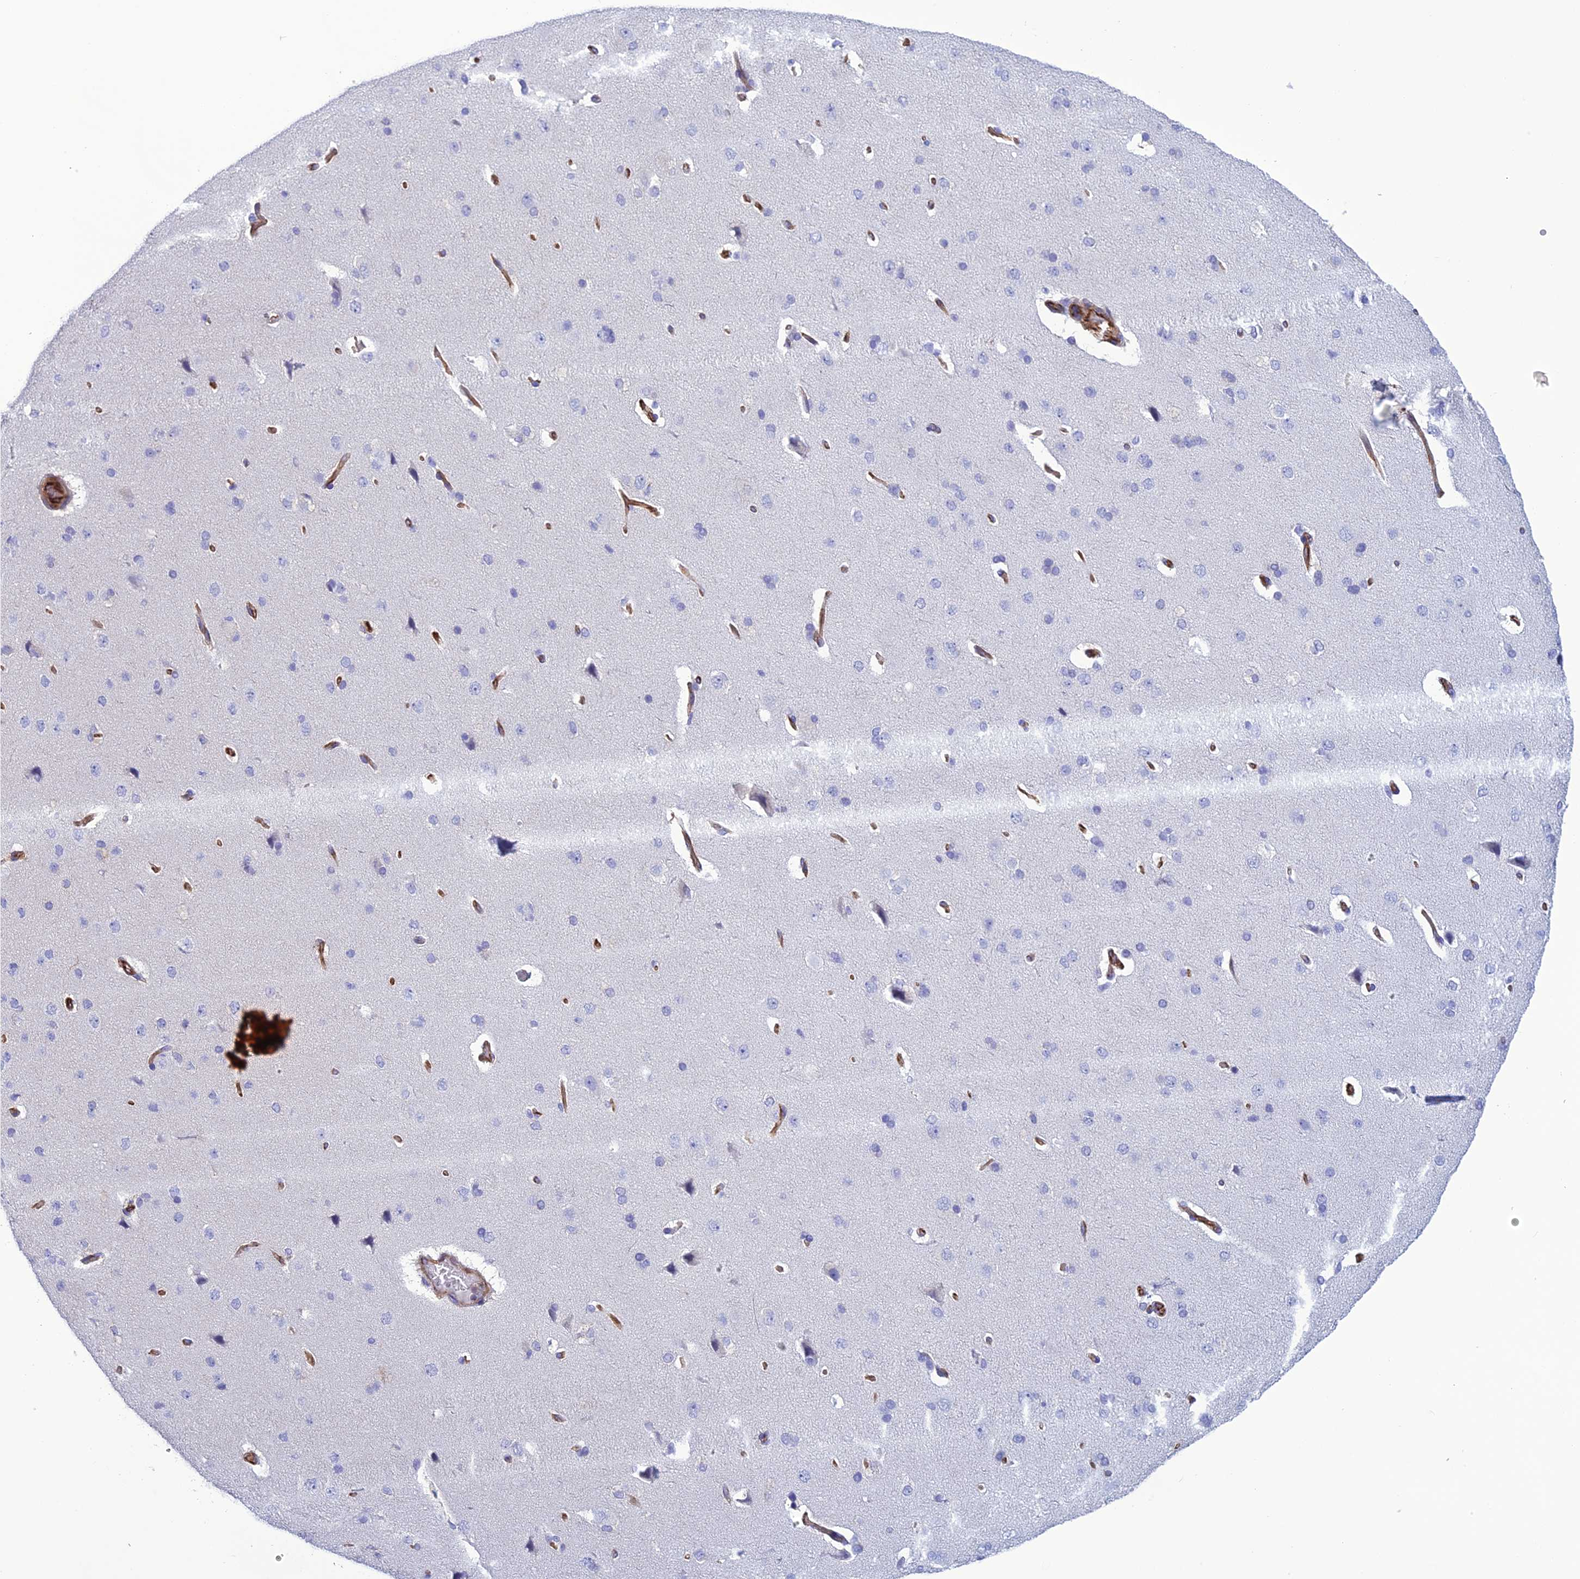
{"staining": {"intensity": "moderate", "quantity": ">75%", "location": "cytoplasmic/membranous"}, "tissue": "cerebral cortex", "cell_type": "Endothelial cells", "image_type": "normal", "snomed": [{"axis": "morphology", "description": "Normal tissue, NOS"}, {"axis": "topography", "description": "Cerebral cortex"}], "caption": "Immunohistochemical staining of unremarkable cerebral cortex shows medium levels of moderate cytoplasmic/membranous positivity in about >75% of endothelial cells. The staining was performed using DAB, with brown indicating positive protein expression. Nuclei are stained blue with hematoxylin.", "gene": "FBXL20", "patient": {"sex": "male", "age": 62}}